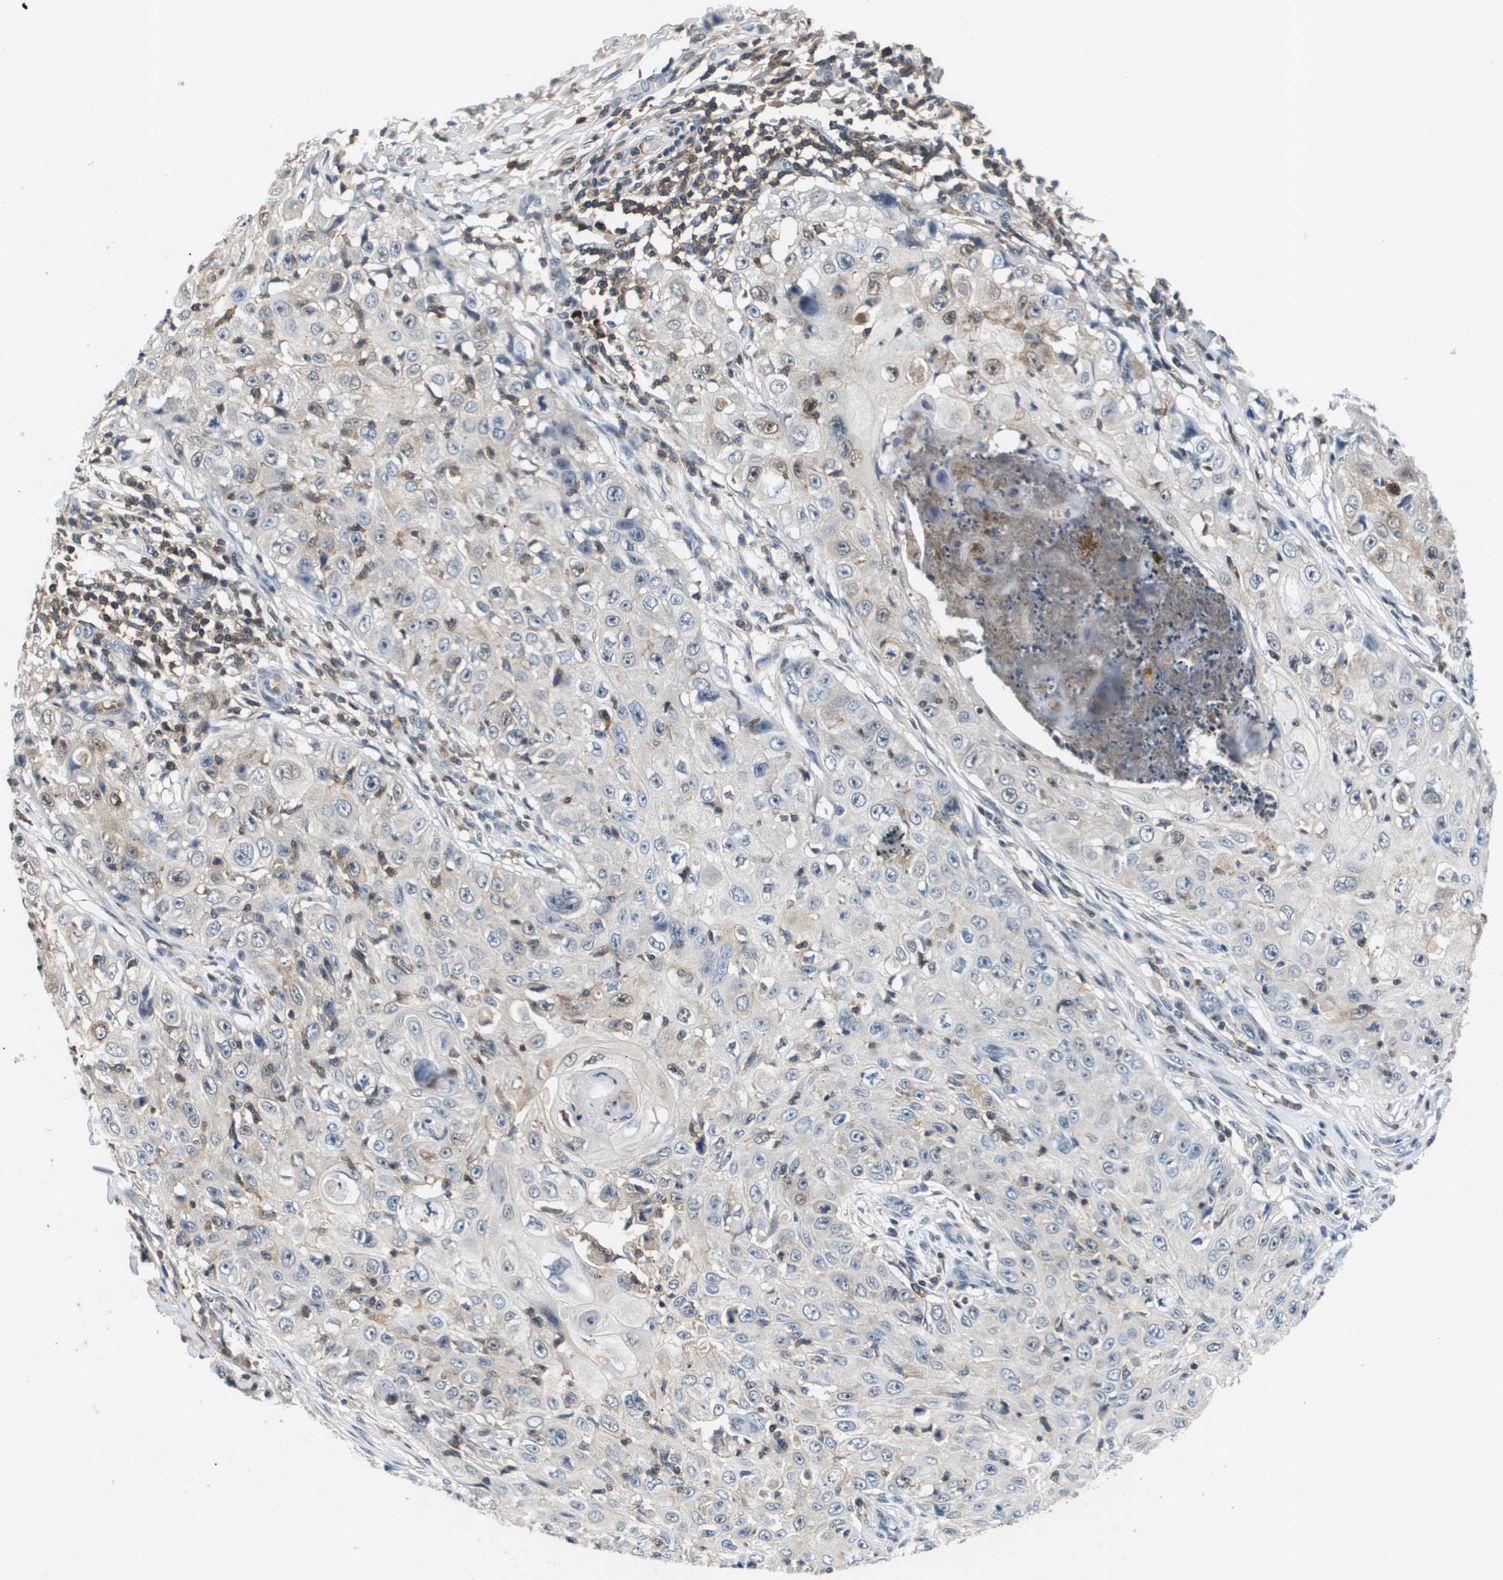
{"staining": {"intensity": "negative", "quantity": "none", "location": "none"}, "tissue": "skin cancer", "cell_type": "Tumor cells", "image_type": "cancer", "snomed": [{"axis": "morphology", "description": "Squamous cell carcinoma, NOS"}, {"axis": "topography", "description": "Skin"}], "caption": "Skin cancer was stained to show a protein in brown. There is no significant expression in tumor cells. The staining was performed using DAB to visualize the protein expression in brown, while the nuclei were stained in blue with hematoxylin (Magnification: 20x).", "gene": "KCNQ5", "patient": {"sex": "male", "age": 86}}